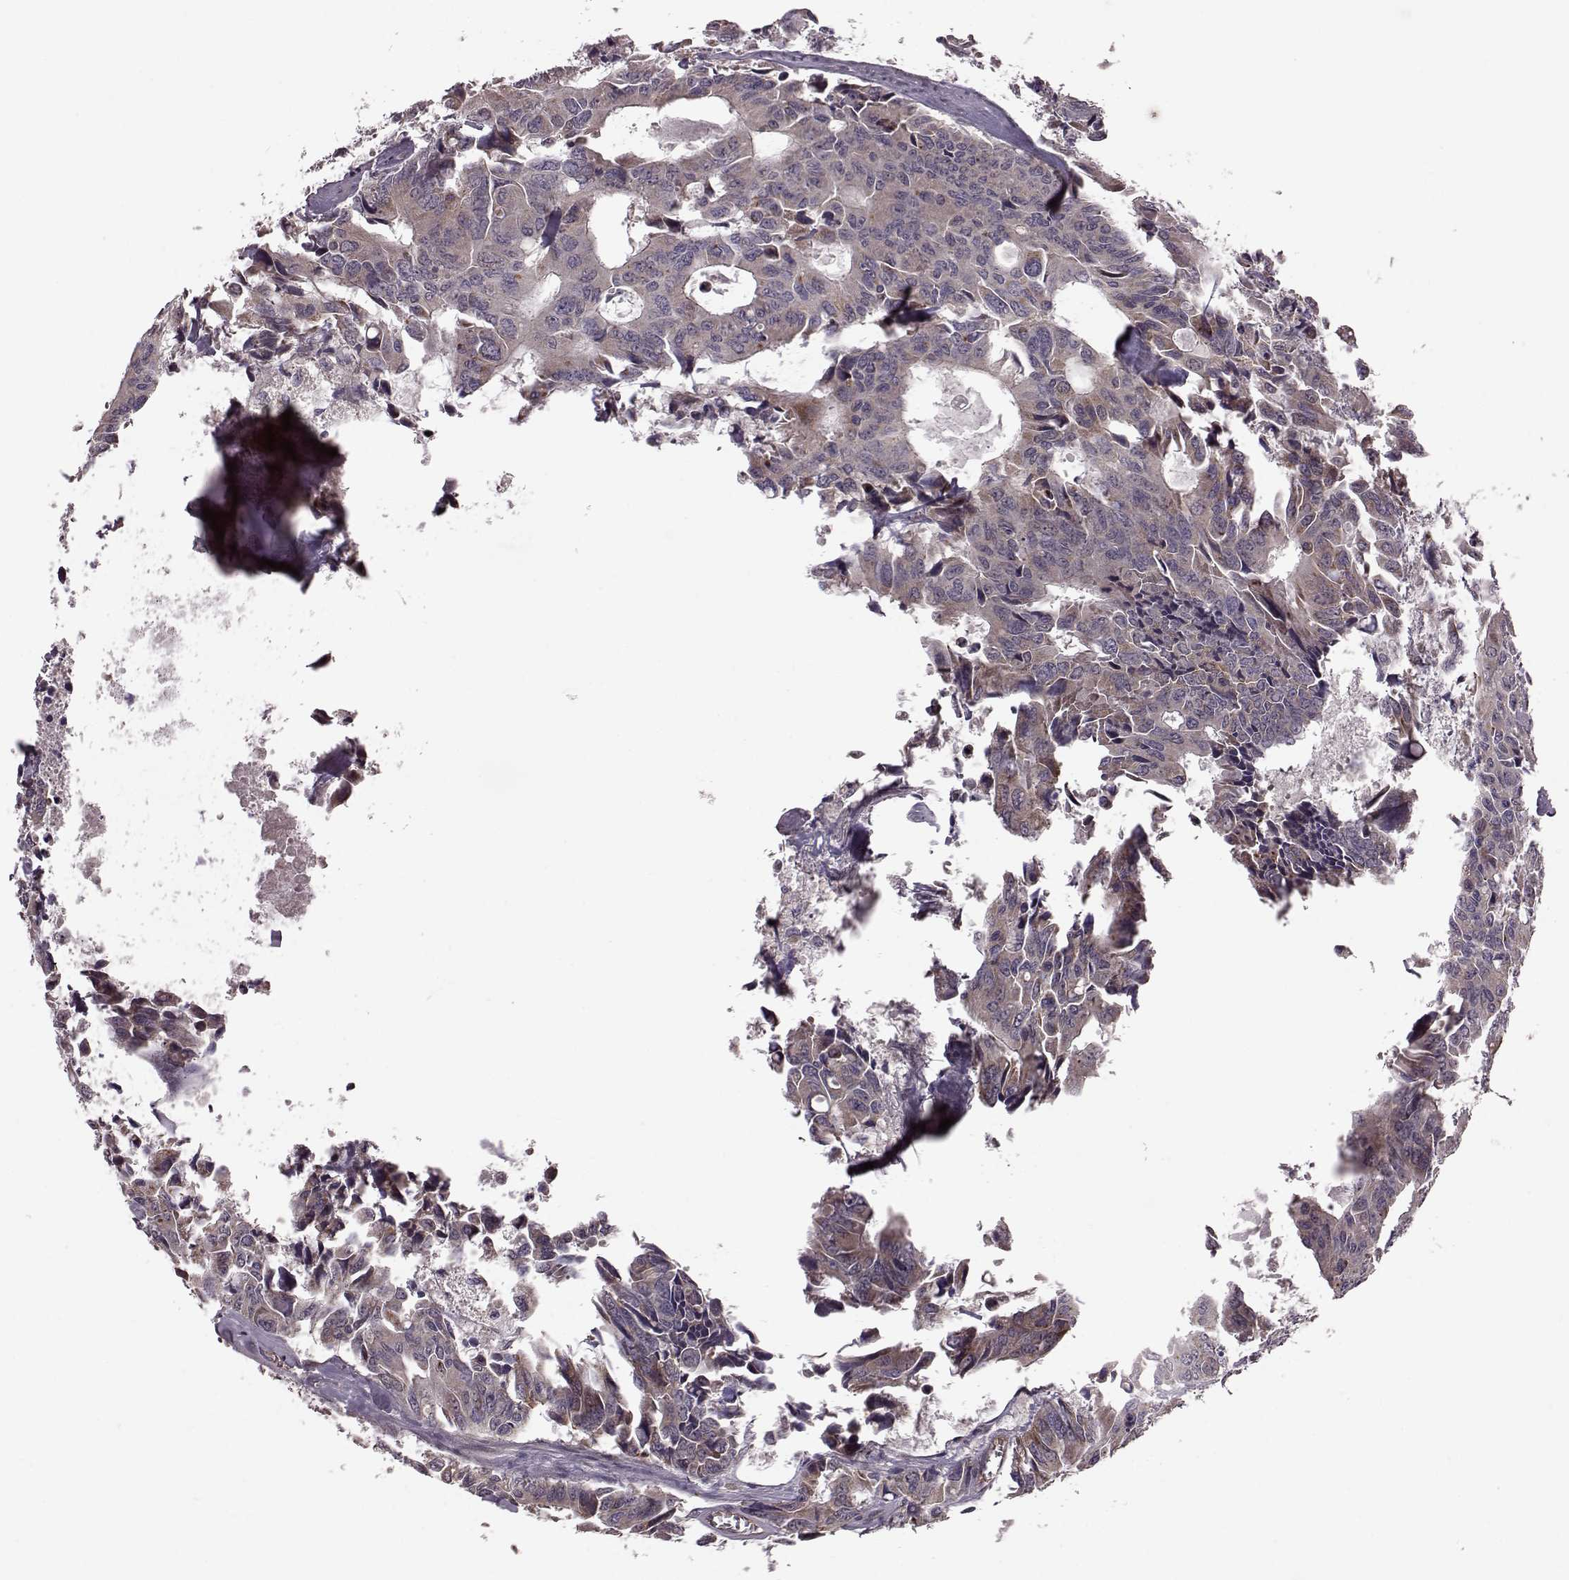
{"staining": {"intensity": "weak", "quantity": "25%-75%", "location": "cytoplasmic/membranous"}, "tissue": "colorectal cancer", "cell_type": "Tumor cells", "image_type": "cancer", "snomed": [{"axis": "morphology", "description": "Adenocarcinoma, NOS"}, {"axis": "topography", "description": "Rectum"}], "caption": "An immunohistochemistry histopathology image of neoplastic tissue is shown. Protein staining in brown labels weak cytoplasmic/membranous positivity in adenocarcinoma (colorectal) within tumor cells.", "gene": "SYNPO", "patient": {"sex": "male", "age": 76}}